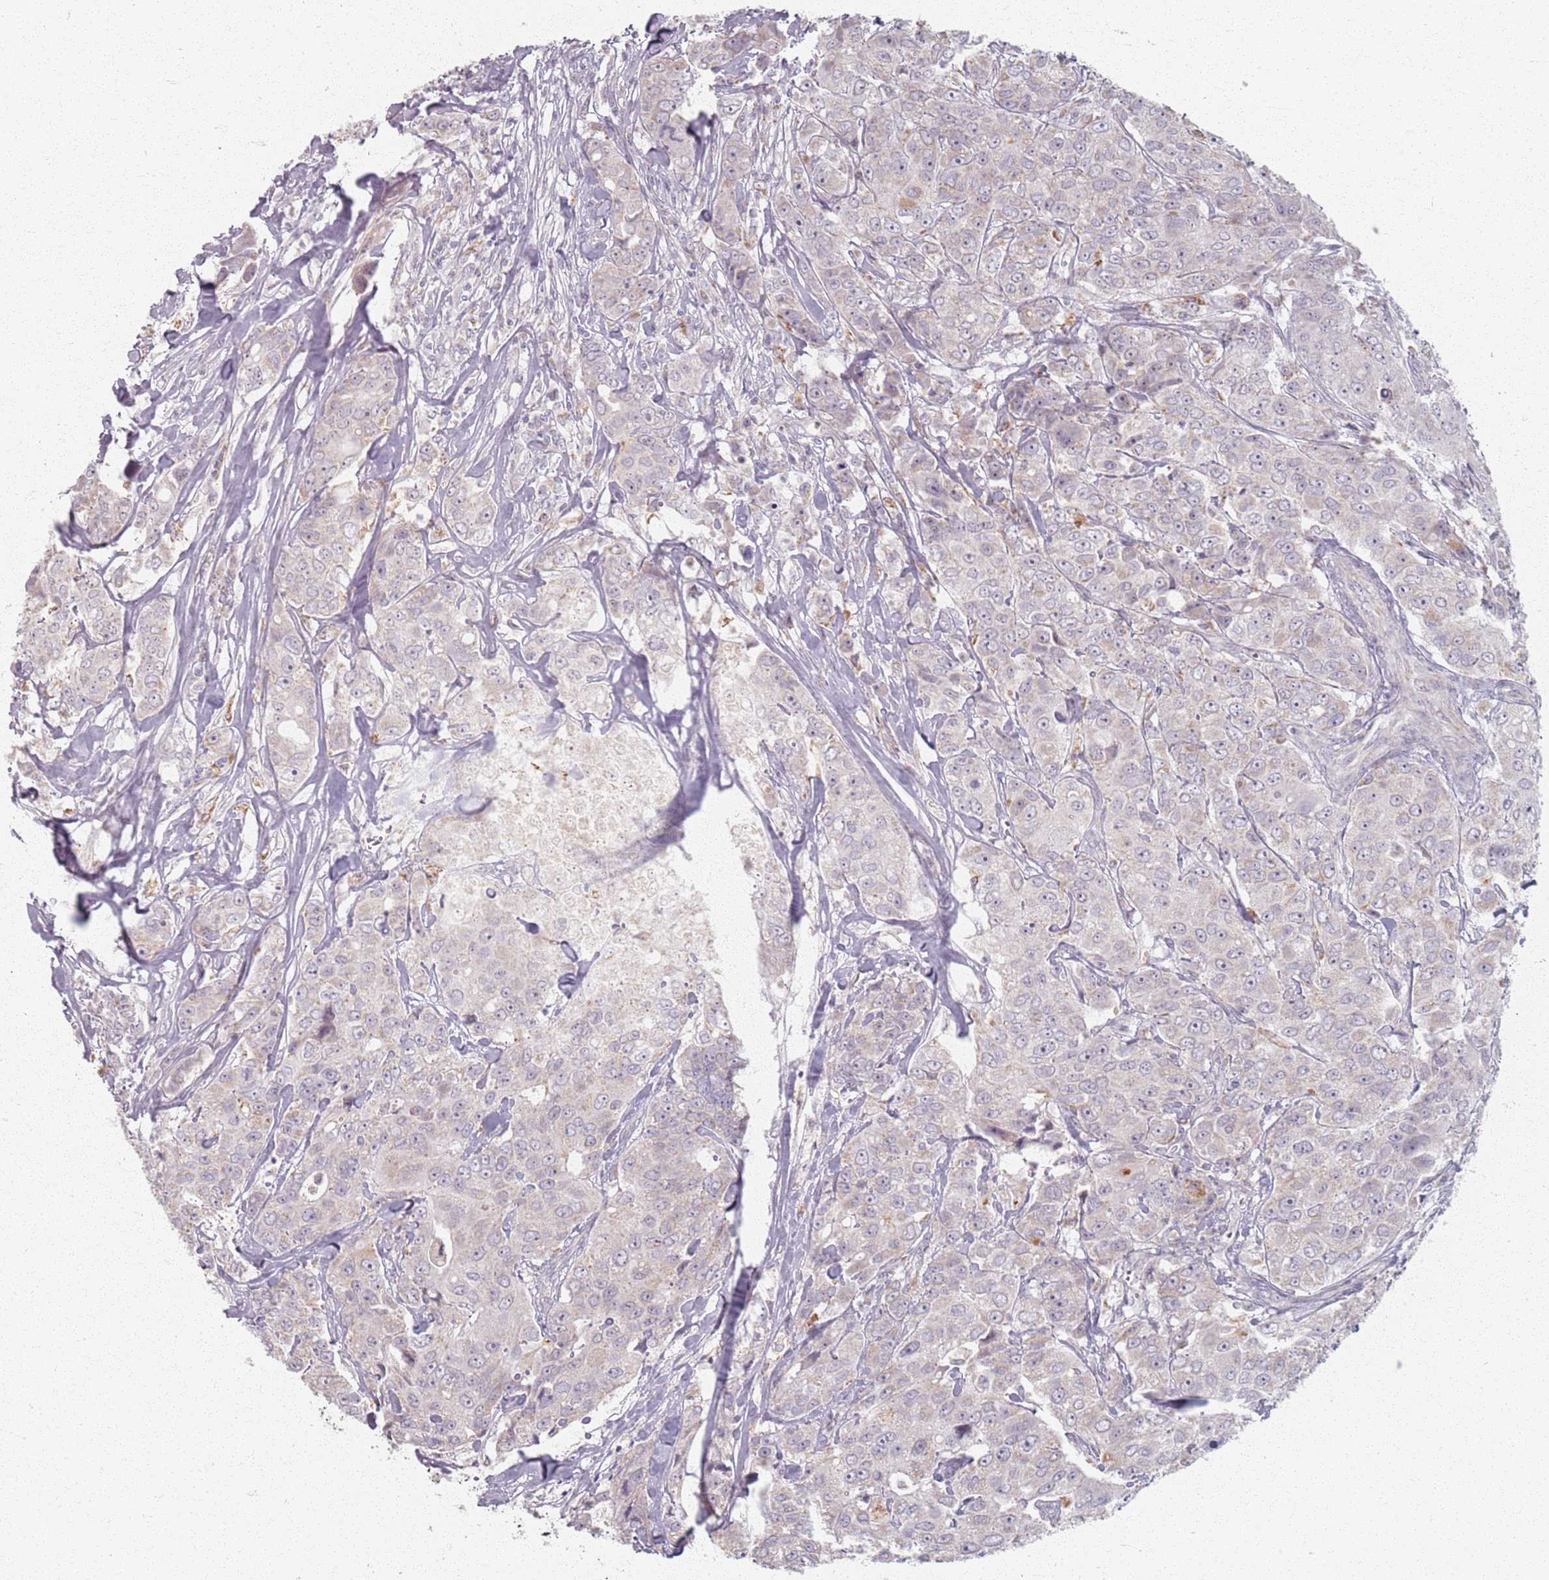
{"staining": {"intensity": "negative", "quantity": "none", "location": "none"}, "tissue": "breast cancer", "cell_type": "Tumor cells", "image_type": "cancer", "snomed": [{"axis": "morphology", "description": "Duct carcinoma"}, {"axis": "topography", "description": "Breast"}], "caption": "Micrograph shows no significant protein positivity in tumor cells of breast cancer (infiltrating ductal carcinoma). (DAB IHC visualized using brightfield microscopy, high magnification).", "gene": "PKD2L2", "patient": {"sex": "female", "age": 43}}